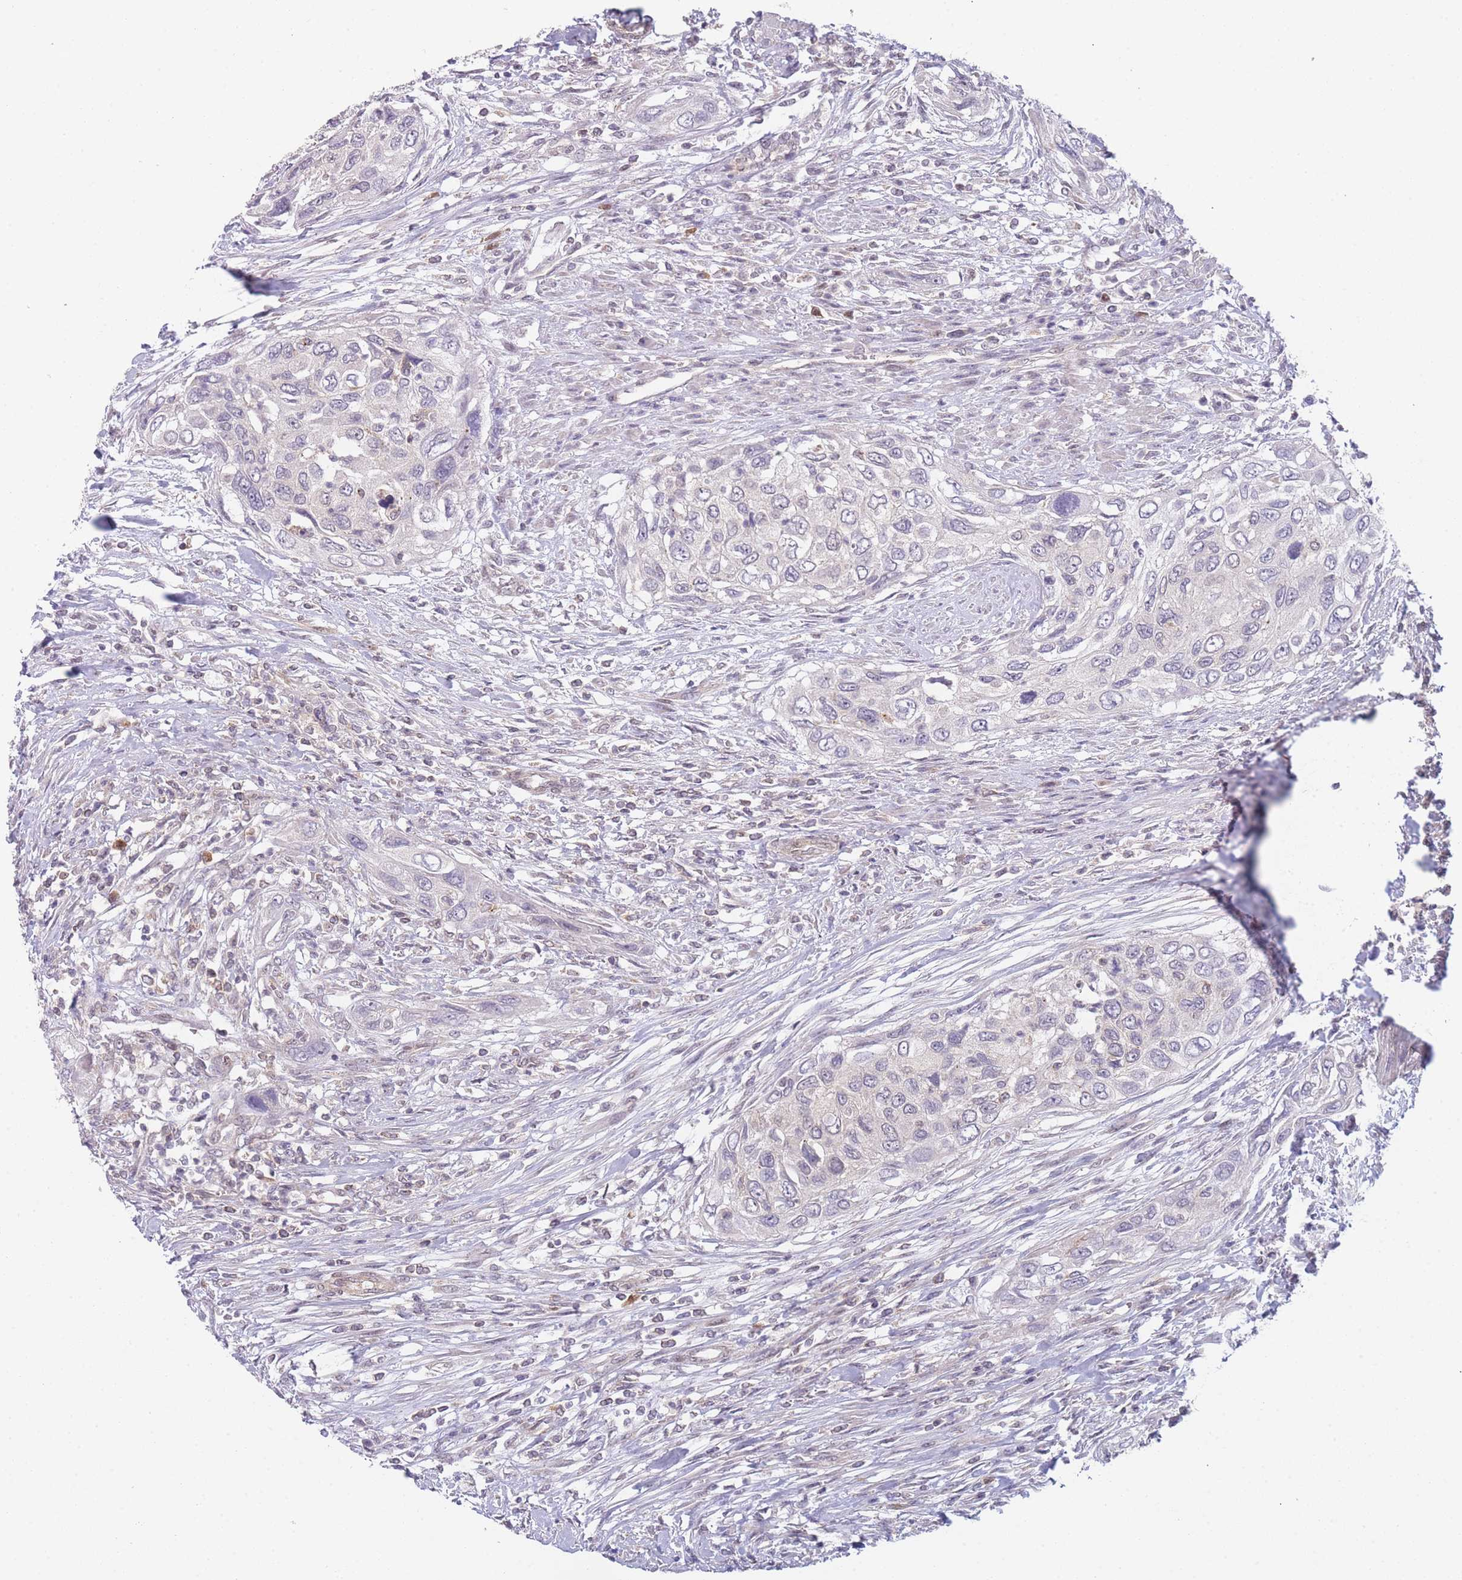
{"staining": {"intensity": "negative", "quantity": "none", "location": "none"}, "tissue": "urothelial cancer", "cell_type": "Tumor cells", "image_type": "cancer", "snomed": [{"axis": "morphology", "description": "Urothelial carcinoma, High grade"}, {"axis": "topography", "description": "Urinary bladder"}], "caption": "A photomicrograph of human urothelial carcinoma (high-grade) is negative for staining in tumor cells.", "gene": "MRI1", "patient": {"sex": "female", "age": 60}}